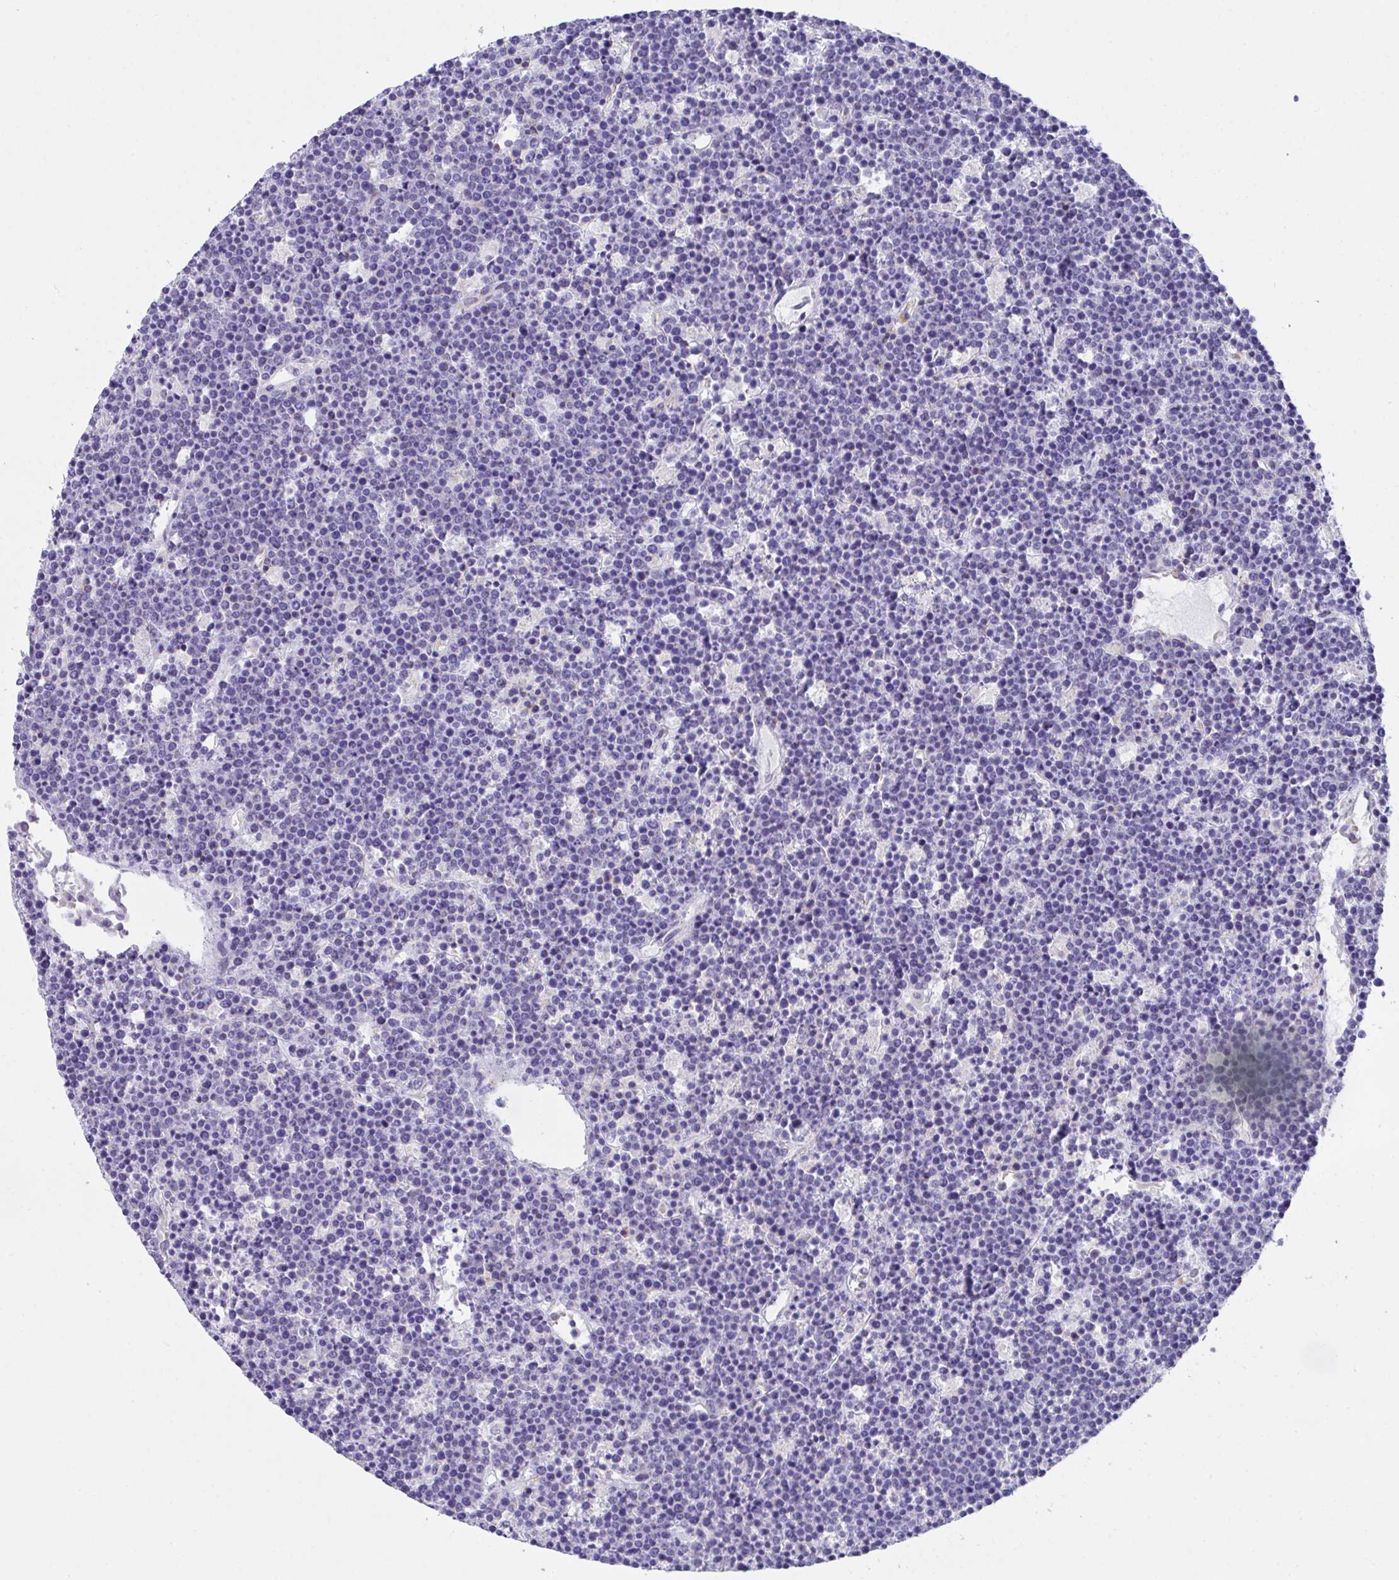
{"staining": {"intensity": "negative", "quantity": "none", "location": "none"}, "tissue": "lymphoma", "cell_type": "Tumor cells", "image_type": "cancer", "snomed": [{"axis": "morphology", "description": "Malignant lymphoma, non-Hodgkin's type, High grade"}, {"axis": "topography", "description": "Ovary"}], "caption": "The micrograph shows no staining of tumor cells in high-grade malignant lymphoma, non-Hodgkin's type.", "gene": "MIA3", "patient": {"sex": "female", "age": 56}}